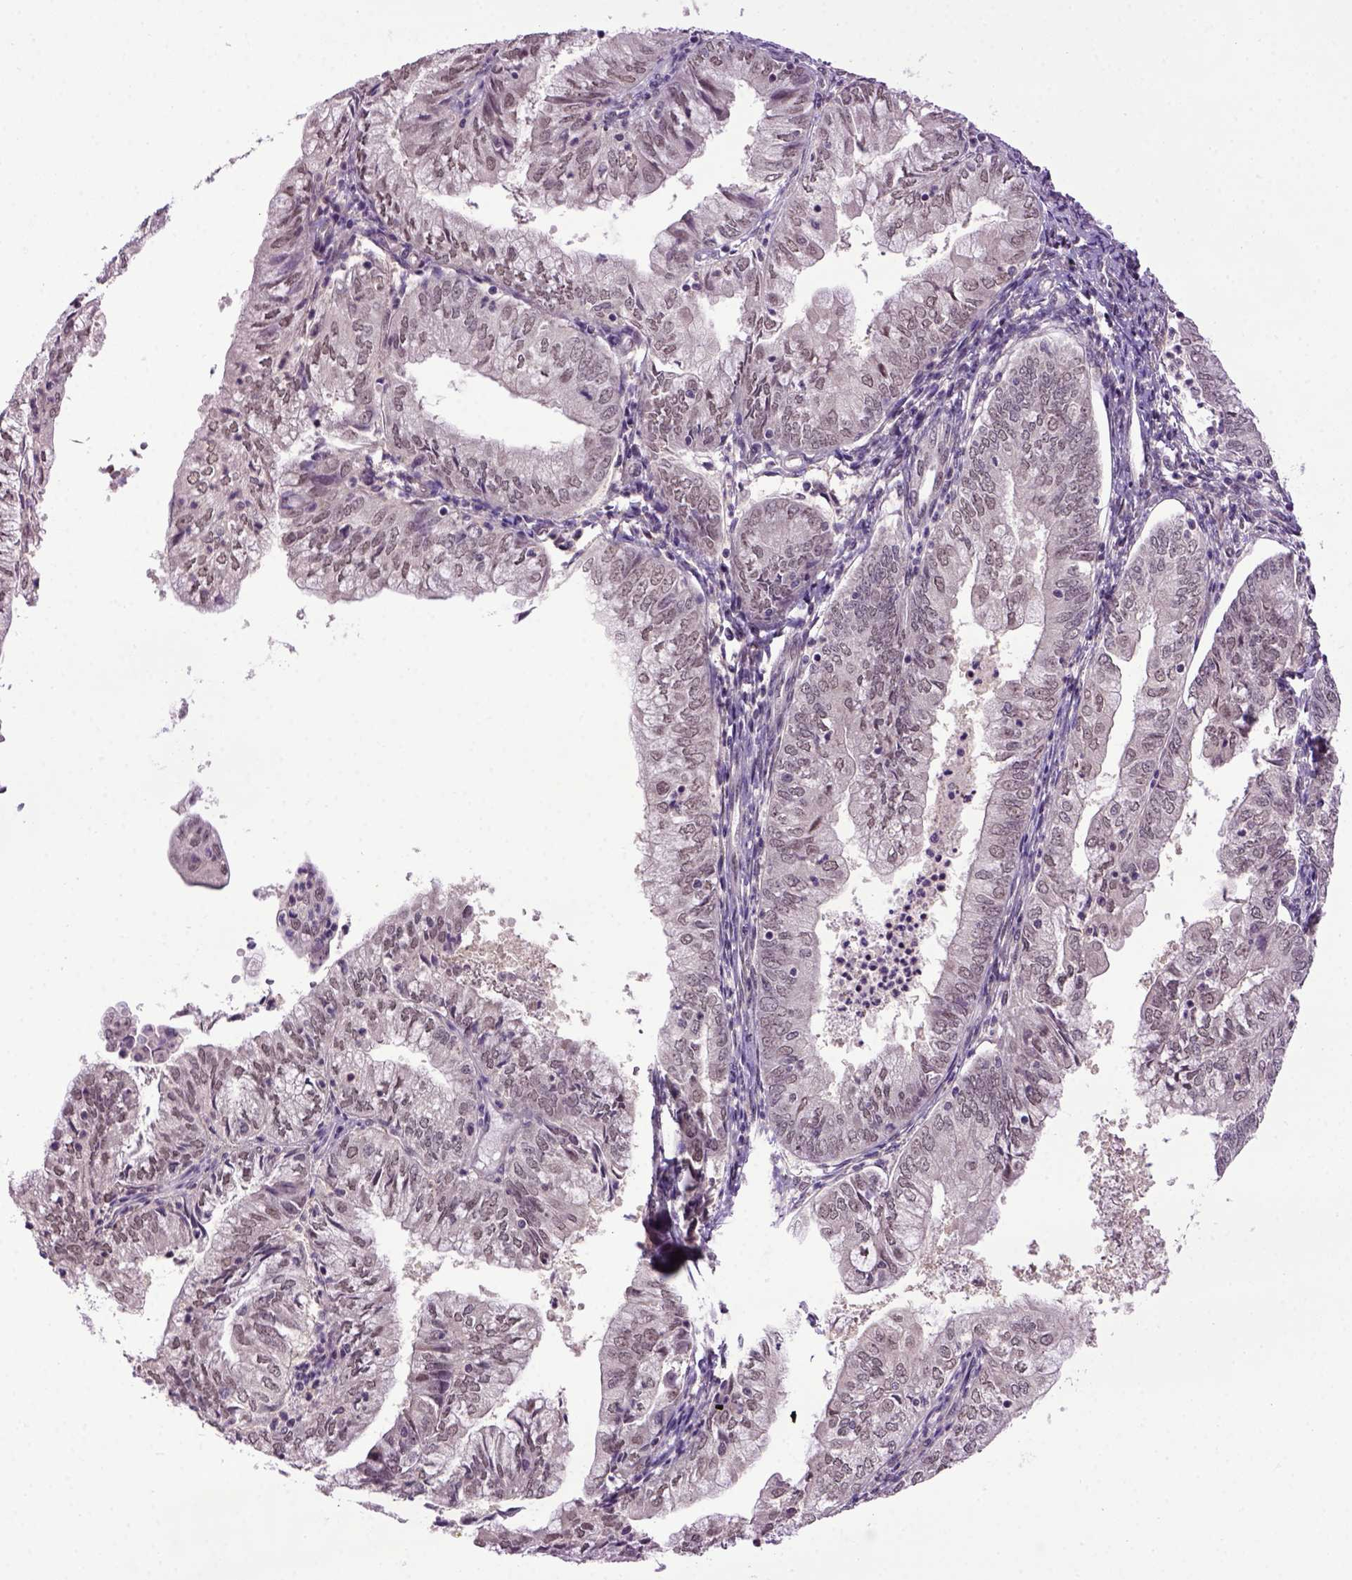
{"staining": {"intensity": "negative", "quantity": "none", "location": "none"}, "tissue": "endometrial cancer", "cell_type": "Tumor cells", "image_type": "cancer", "snomed": [{"axis": "morphology", "description": "Adenocarcinoma, NOS"}, {"axis": "topography", "description": "Endometrium"}], "caption": "There is no significant expression in tumor cells of adenocarcinoma (endometrial).", "gene": "RAB43", "patient": {"sex": "female", "age": 55}}